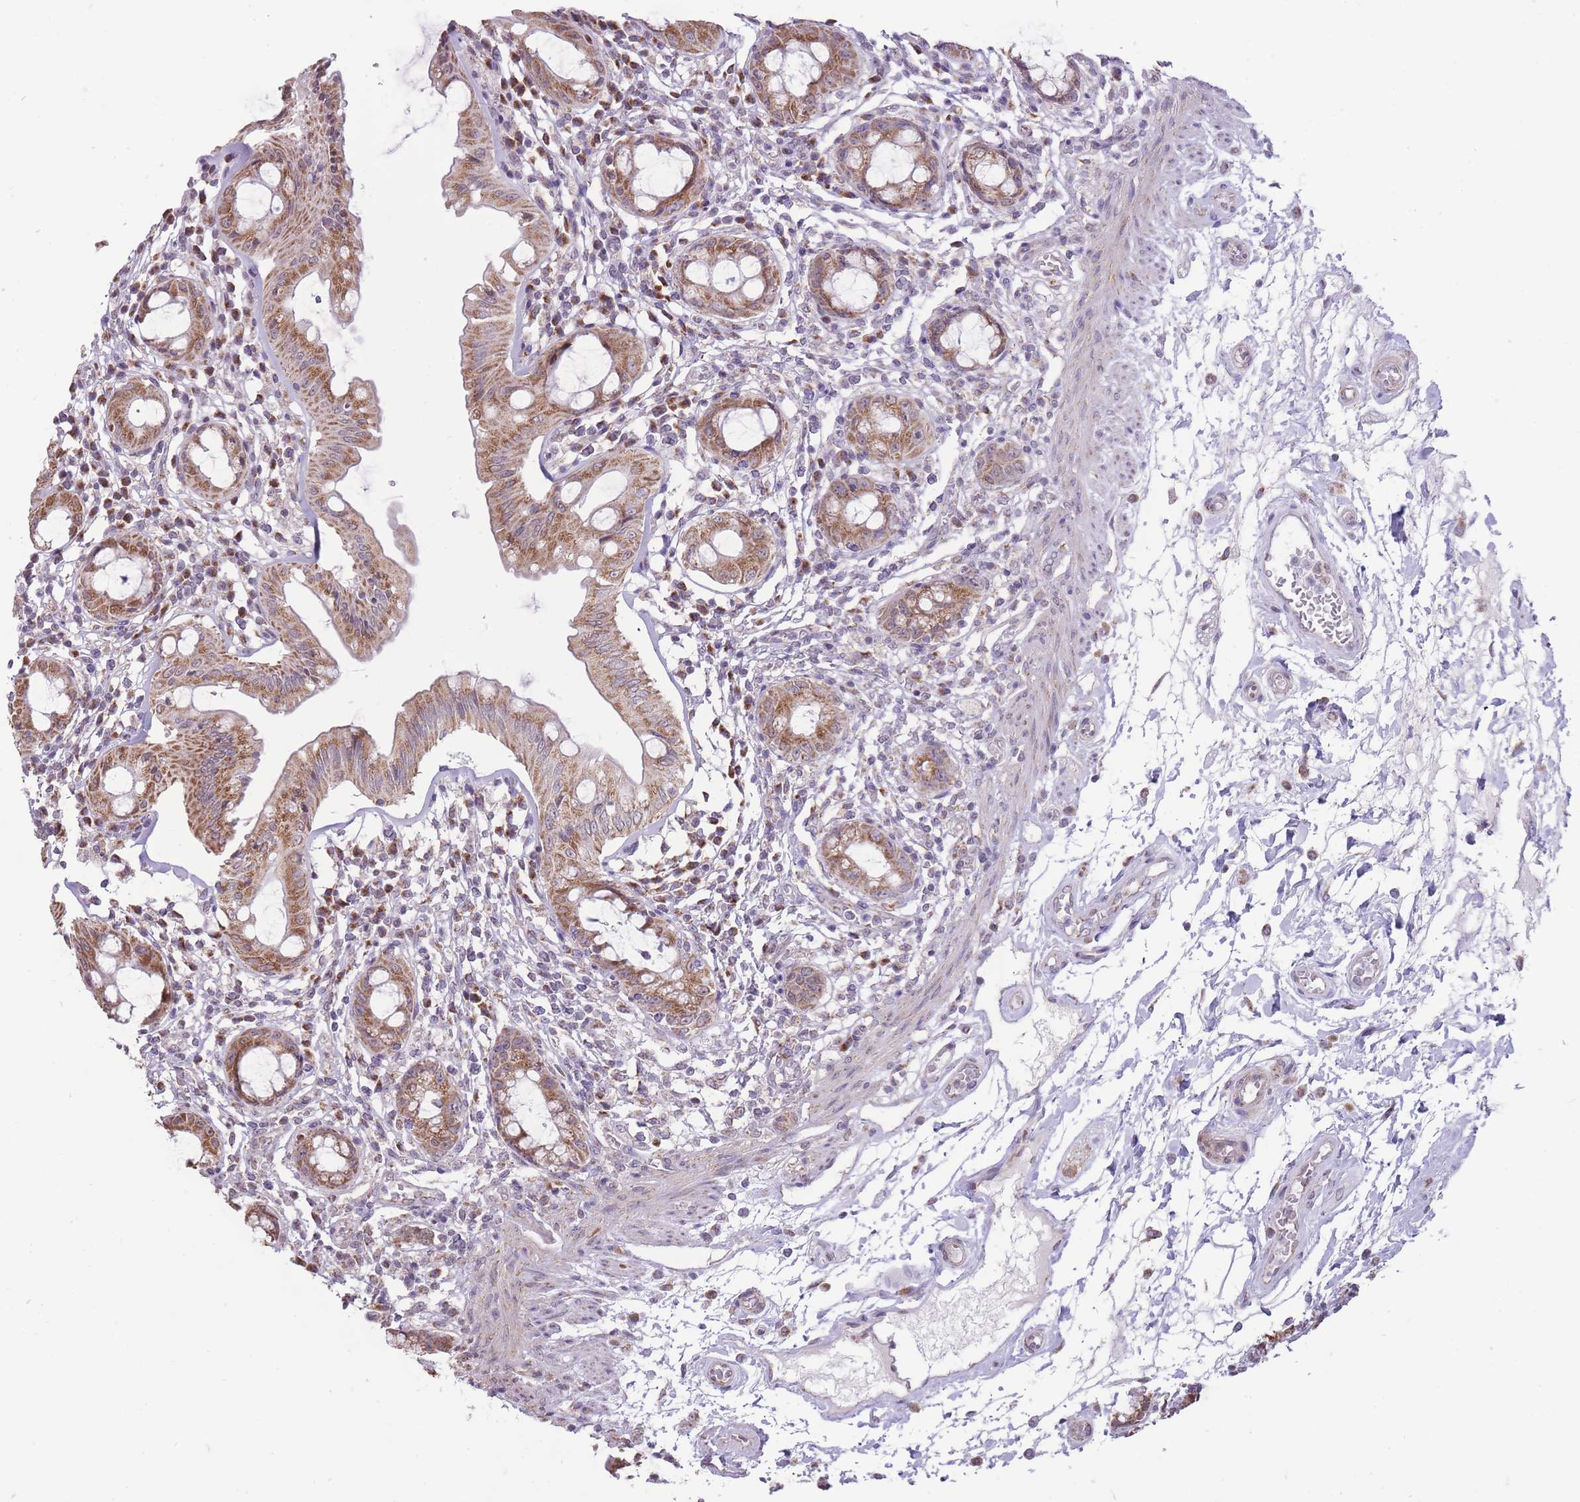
{"staining": {"intensity": "moderate", "quantity": ">75%", "location": "cytoplasmic/membranous"}, "tissue": "rectum", "cell_type": "Glandular cells", "image_type": "normal", "snomed": [{"axis": "morphology", "description": "Normal tissue, NOS"}, {"axis": "topography", "description": "Rectum"}], "caption": "Glandular cells demonstrate medium levels of moderate cytoplasmic/membranous expression in approximately >75% of cells in unremarkable rectum. (Brightfield microscopy of DAB IHC at high magnification).", "gene": "NELL1", "patient": {"sex": "female", "age": 57}}